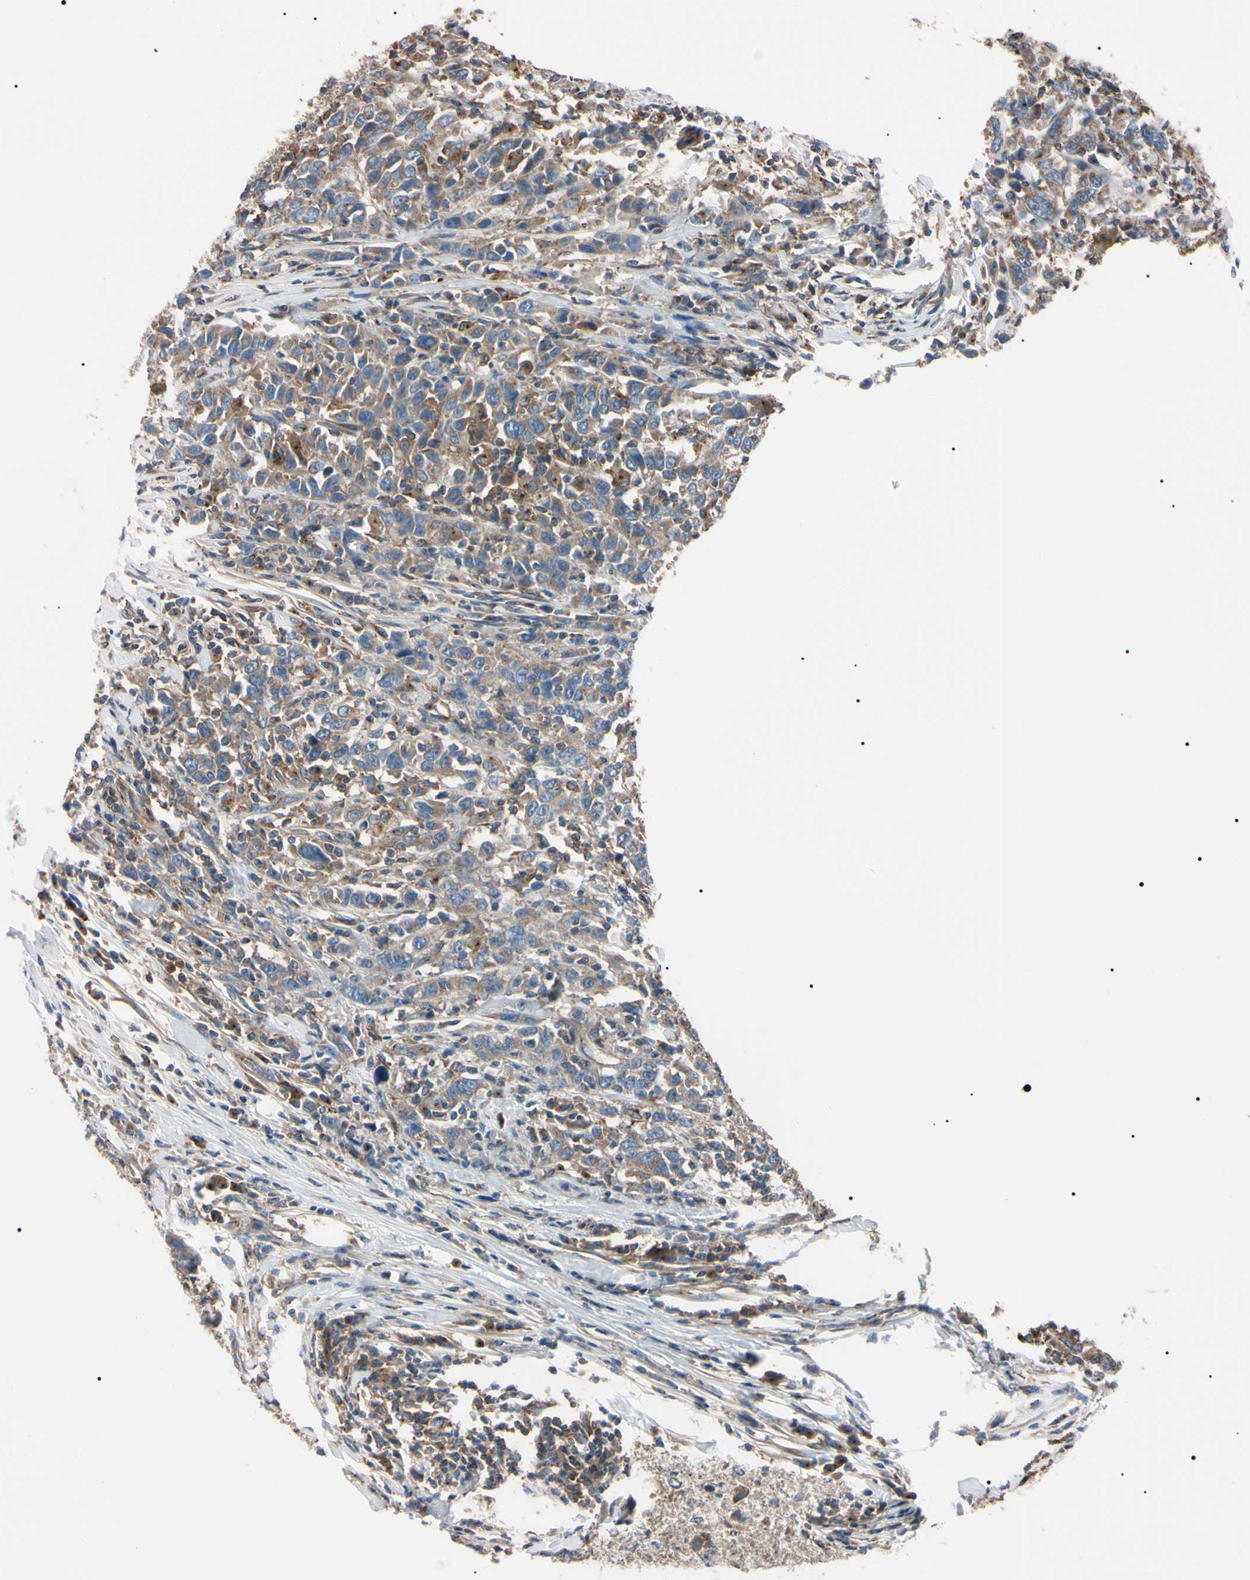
{"staining": {"intensity": "moderate", "quantity": "25%-75%", "location": "cytoplasmic/membranous"}, "tissue": "urothelial cancer", "cell_type": "Tumor cells", "image_type": "cancer", "snomed": [{"axis": "morphology", "description": "Urothelial carcinoma, High grade"}, {"axis": "topography", "description": "Urinary bladder"}], "caption": "Immunohistochemistry (IHC) of urothelial cancer exhibits medium levels of moderate cytoplasmic/membranous expression in approximately 25%-75% of tumor cells.", "gene": "PRKACA", "patient": {"sex": "male", "age": 61}}